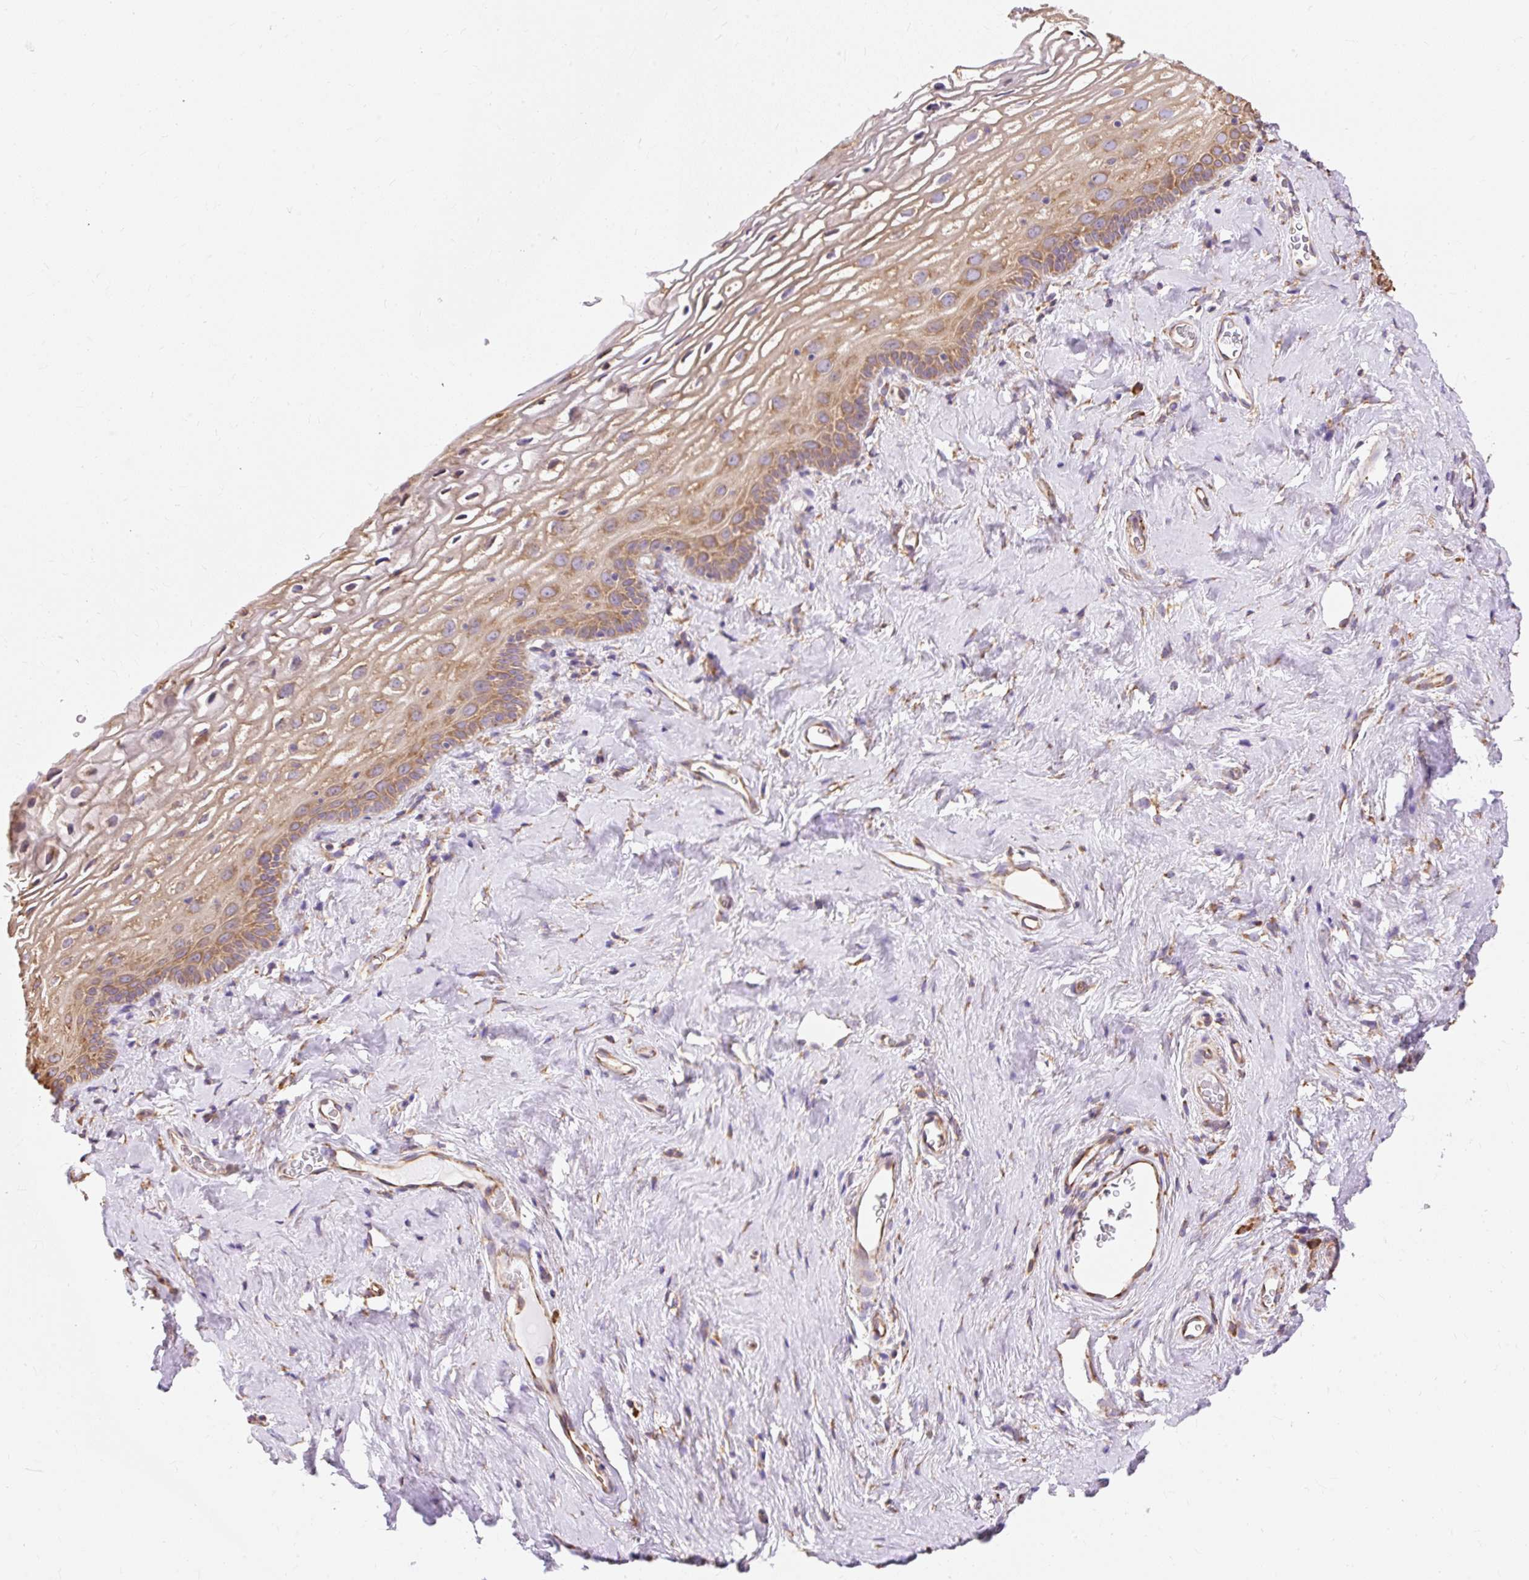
{"staining": {"intensity": "moderate", "quantity": ">75%", "location": "cytoplasmic/membranous"}, "tissue": "vagina", "cell_type": "Squamous epithelial cells", "image_type": "normal", "snomed": [{"axis": "morphology", "description": "Normal tissue, NOS"}, {"axis": "morphology", "description": "Adenocarcinoma, NOS"}, {"axis": "topography", "description": "Rectum"}, {"axis": "topography", "description": "Vagina"}, {"axis": "topography", "description": "Peripheral nerve tissue"}], "caption": "Immunohistochemical staining of normal human vagina demonstrates medium levels of moderate cytoplasmic/membranous expression in approximately >75% of squamous epithelial cells. (Stains: DAB (3,3'-diaminobenzidine) in brown, nuclei in blue, Microscopy: brightfield microscopy at high magnification).", "gene": "ENSG00000260836", "patient": {"sex": "female", "age": 71}}